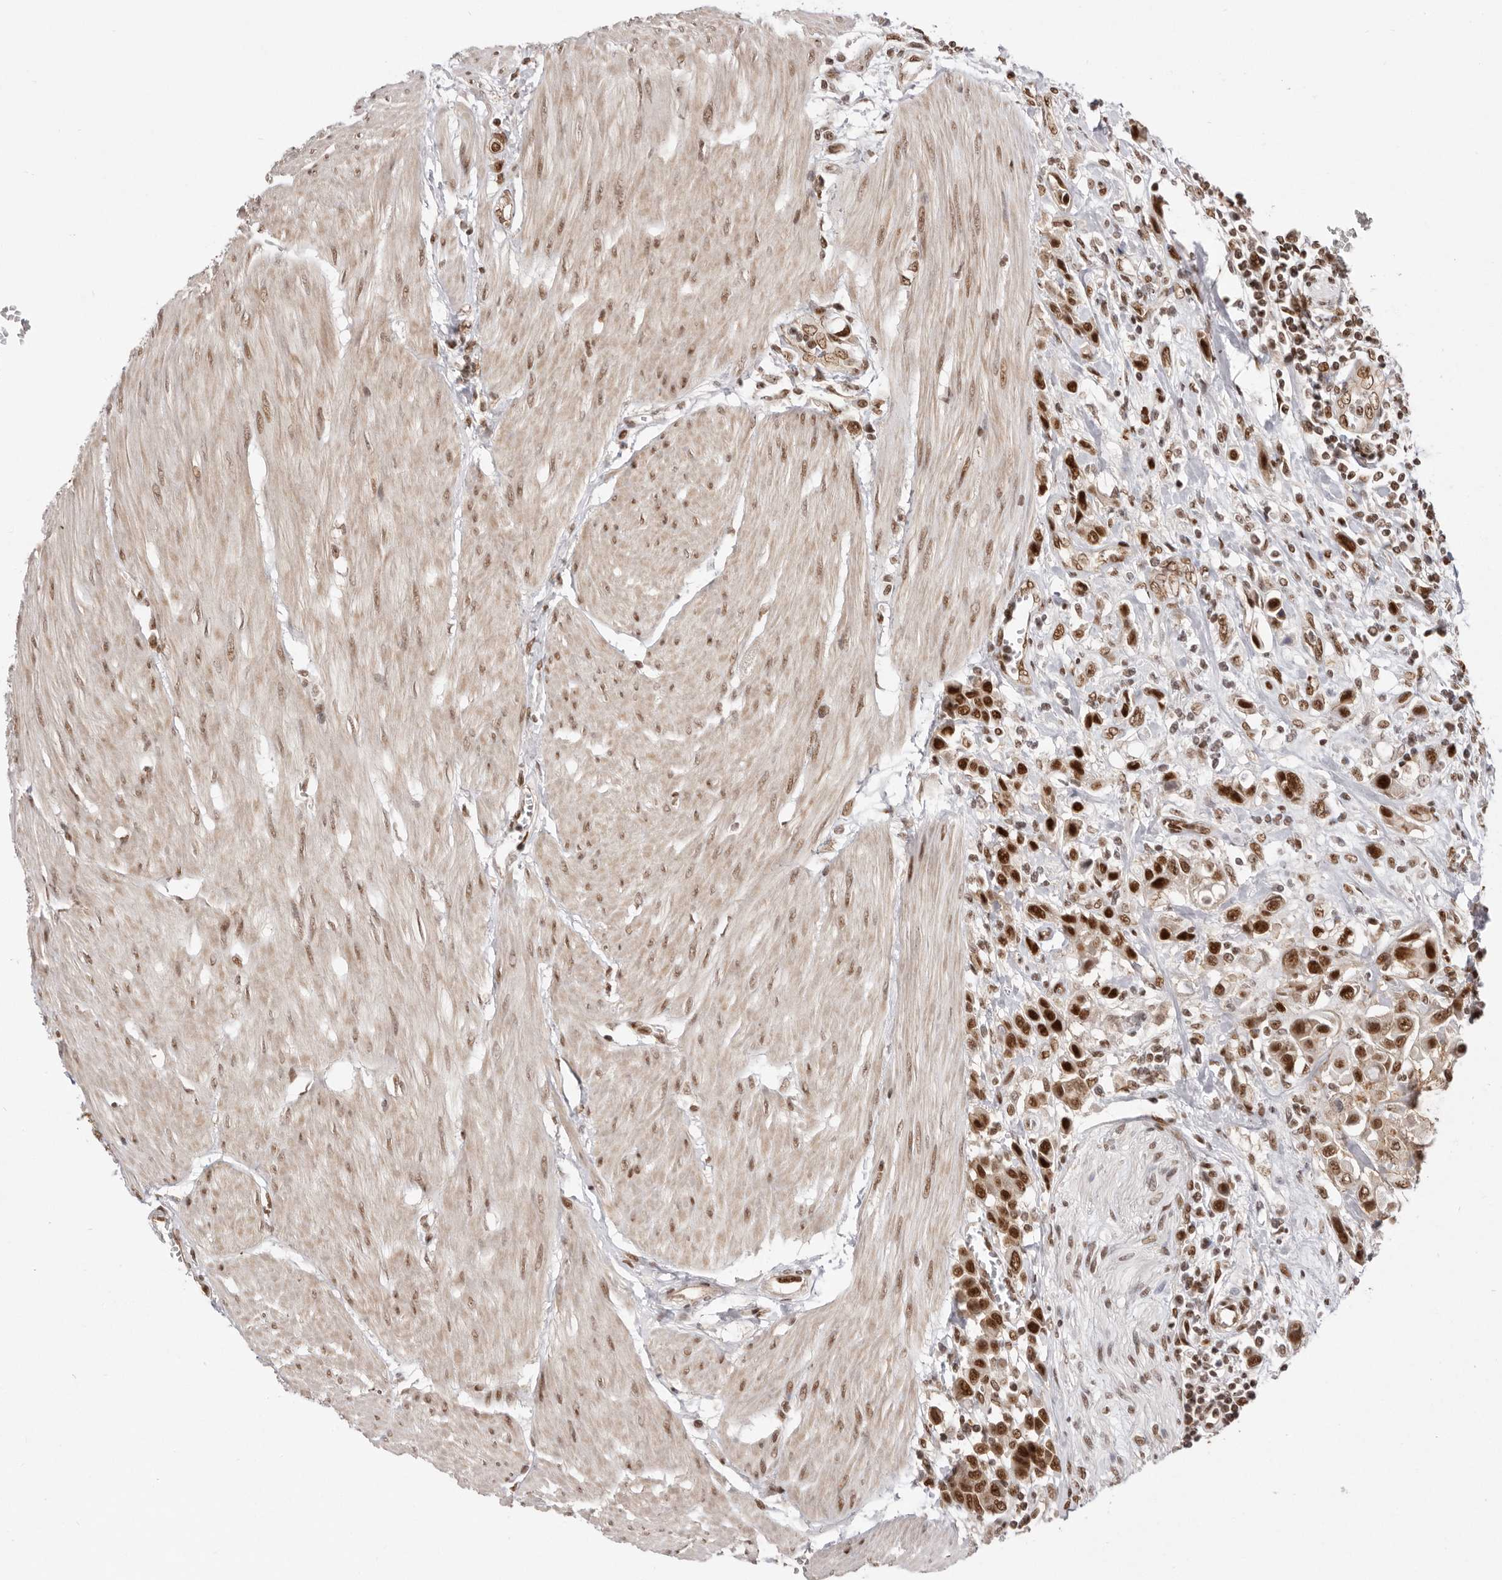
{"staining": {"intensity": "strong", "quantity": ">75%", "location": "nuclear"}, "tissue": "urothelial cancer", "cell_type": "Tumor cells", "image_type": "cancer", "snomed": [{"axis": "morphology", "description": "Urothelial carcinoma, High grade"}, {"axis": "topography", "description": "Urinary bladder"}], "caption": "Urothelial cancer was stained to show a protein in brown. There is high levels of strong nuclear positivity in approximately >75% of tumor cells.", "gene": "CHTOP", "patient": {"sex": "male", "age": 50}}